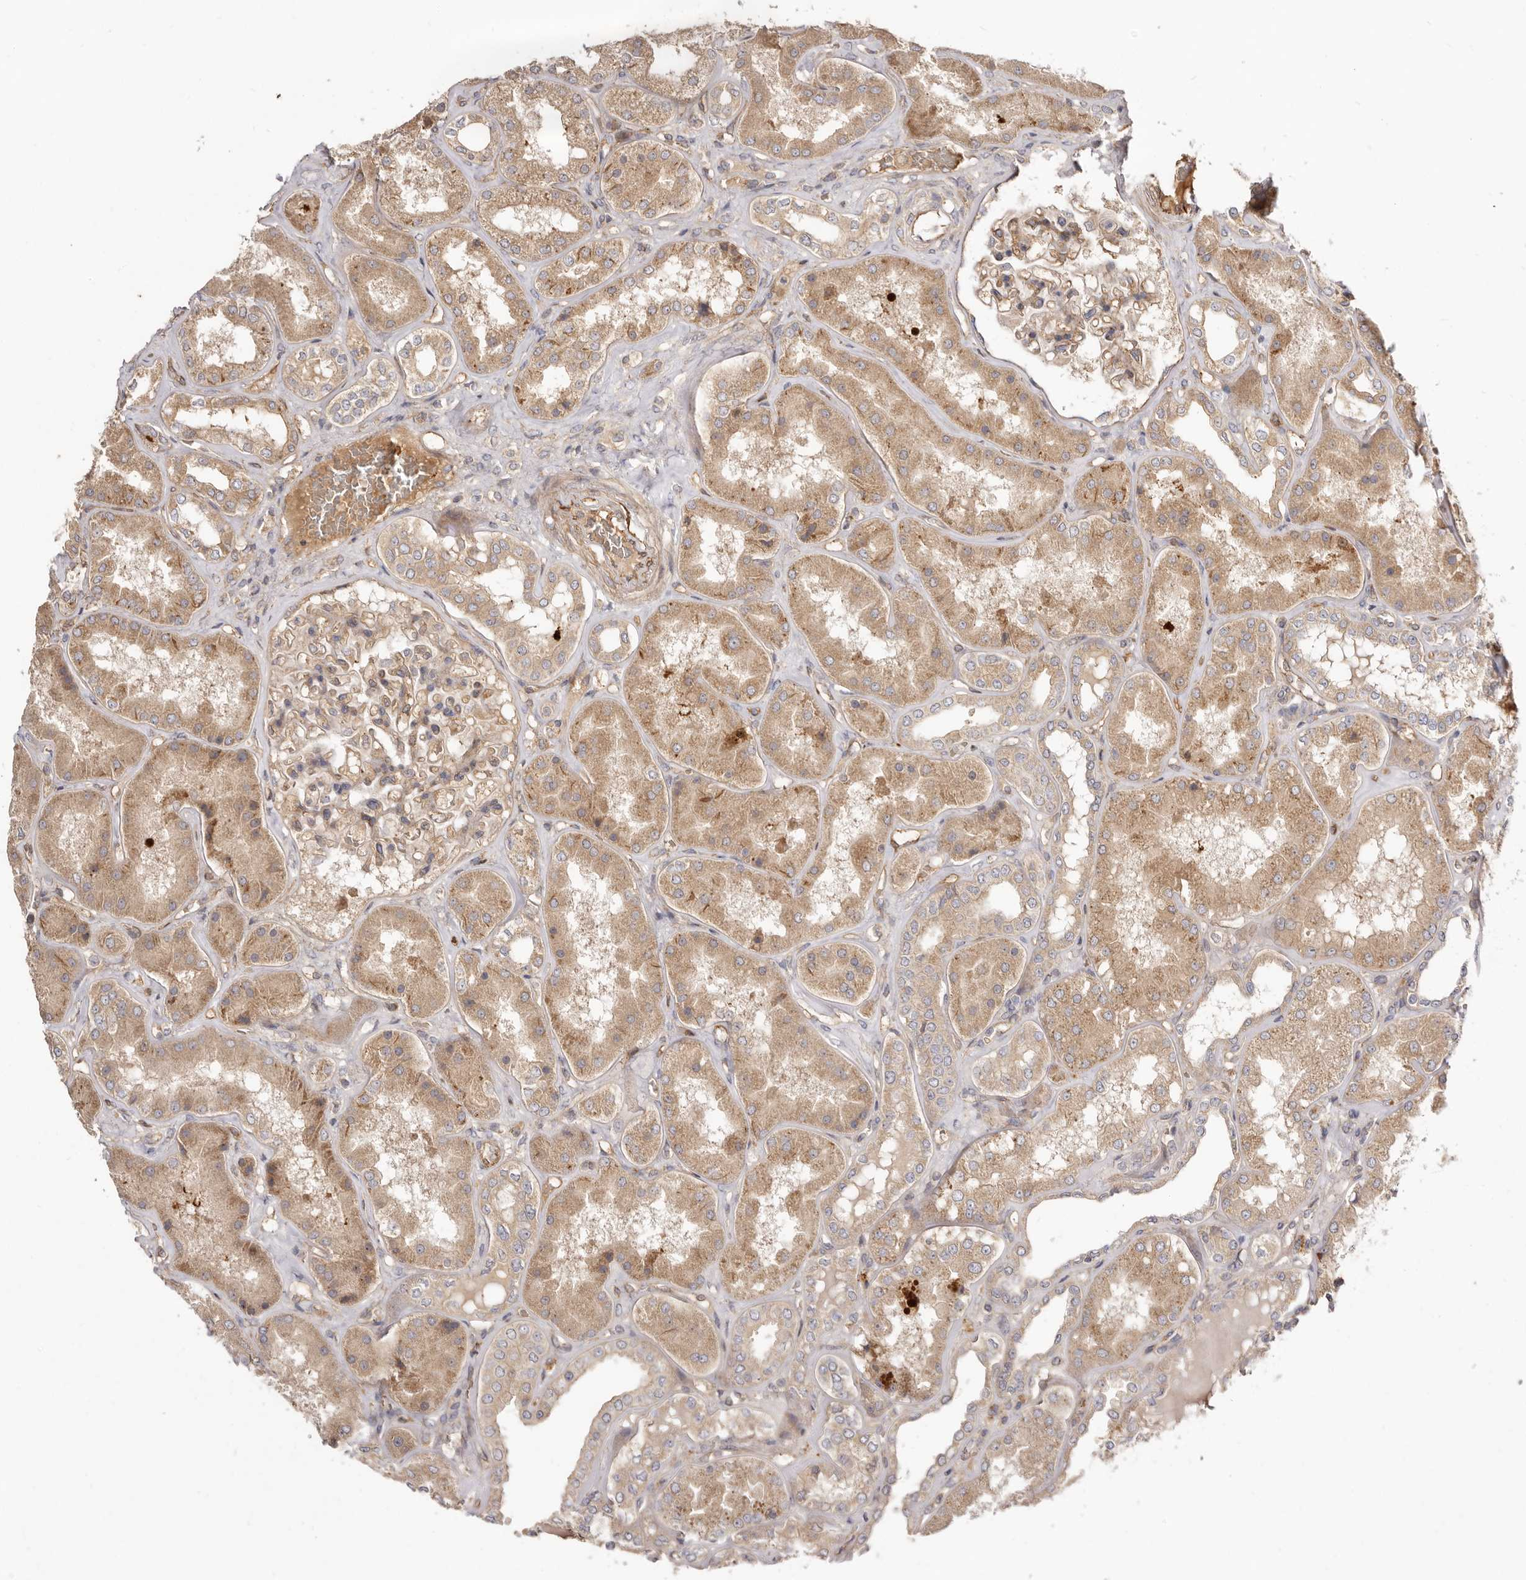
{"staining": {"intensity": "moderate", "quantity": ">75%", "location": "cytoplasmic/membranous"}, "tissue": "kidney", "cell_type": "Cells in glomeruli", "image_type": "normal", "snomed": [{"axis": "morphology", "description": "Normal tissue, NOS"}, {"axis": "topography", "description": "Kidney"}], "caption": "Moderate cytoplasmic/membranous expression for a protein is present in approximately >75% of cells in glomeruli of normal kidney using IHC.", "gene": "ADAMTS9", "patient": {"sex": "female", "age": 56}}